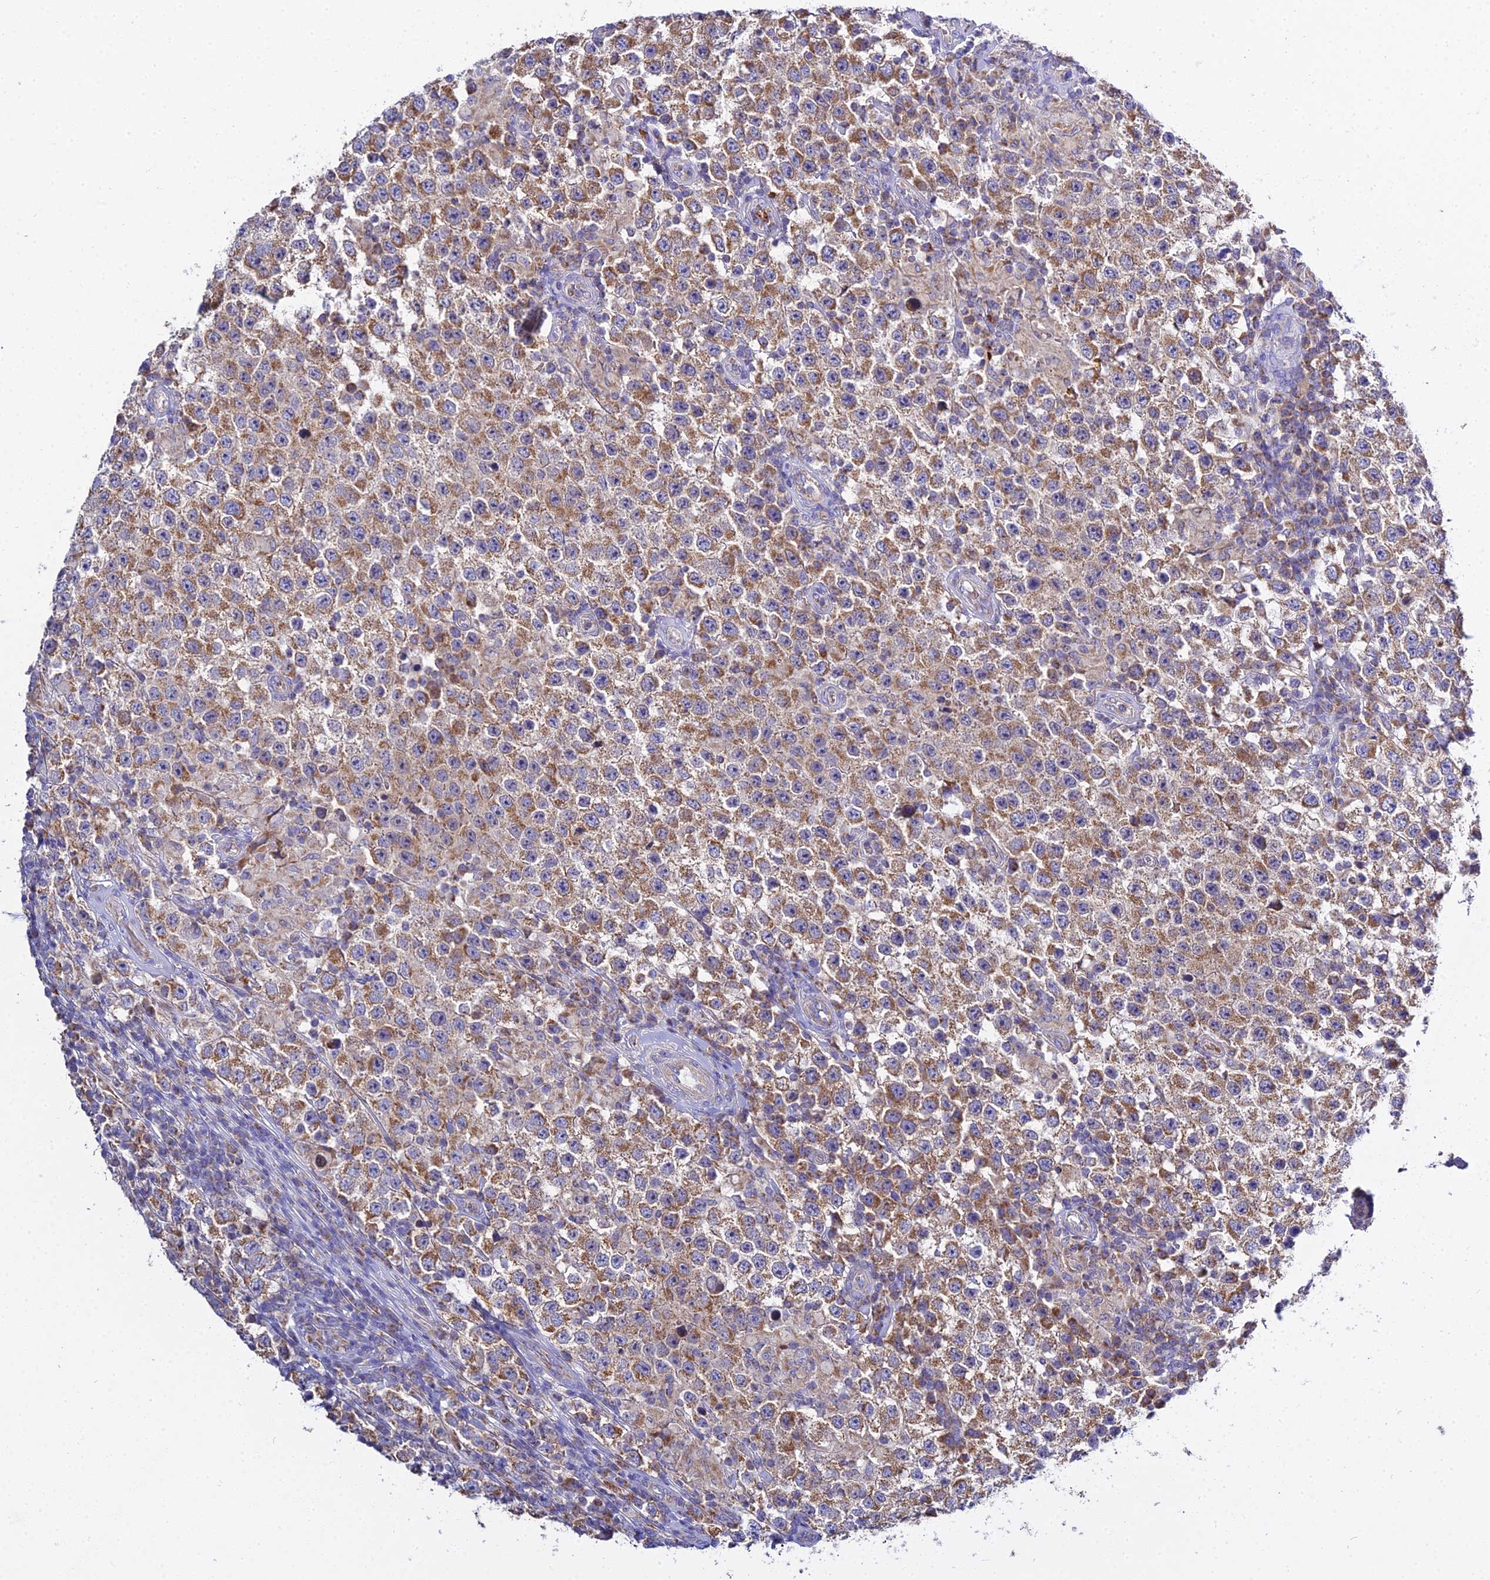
{"staining": {"intensity": "moderate", "quantity": ">75%", "location": "cytoplasmic/membranous"}, "tissue": "testis cancer", "cell_type": "Tumor cells", "image_type": "cancer", "snomed": [{"axis": "morphology", "description": "Normal tissue, NOS"}, {"axis": "morphology", "description": "Urothelial carcinoma, High grade"}, {"axis": "morphology", "description": "Seminoma, NOS"}, {"axis": "morphology", "description": "Carcinoma, Embryonal, NOS"}, {"axis": "topography", "description": "Urinary bladder"}, {"axis": "topography", "description": "Testis"}], "caption": "This image exhibits testis high-grade urothelial carcinoma stained with immunohistochemistry (IHC) to label a protein in brown. The cytoplasmic/membranous of tumor cells show moderate positivity for the protein. Nuclei are counter-stained blue.", "gene": "TYW5", "patient": {"sex": "male", "age": 41}}